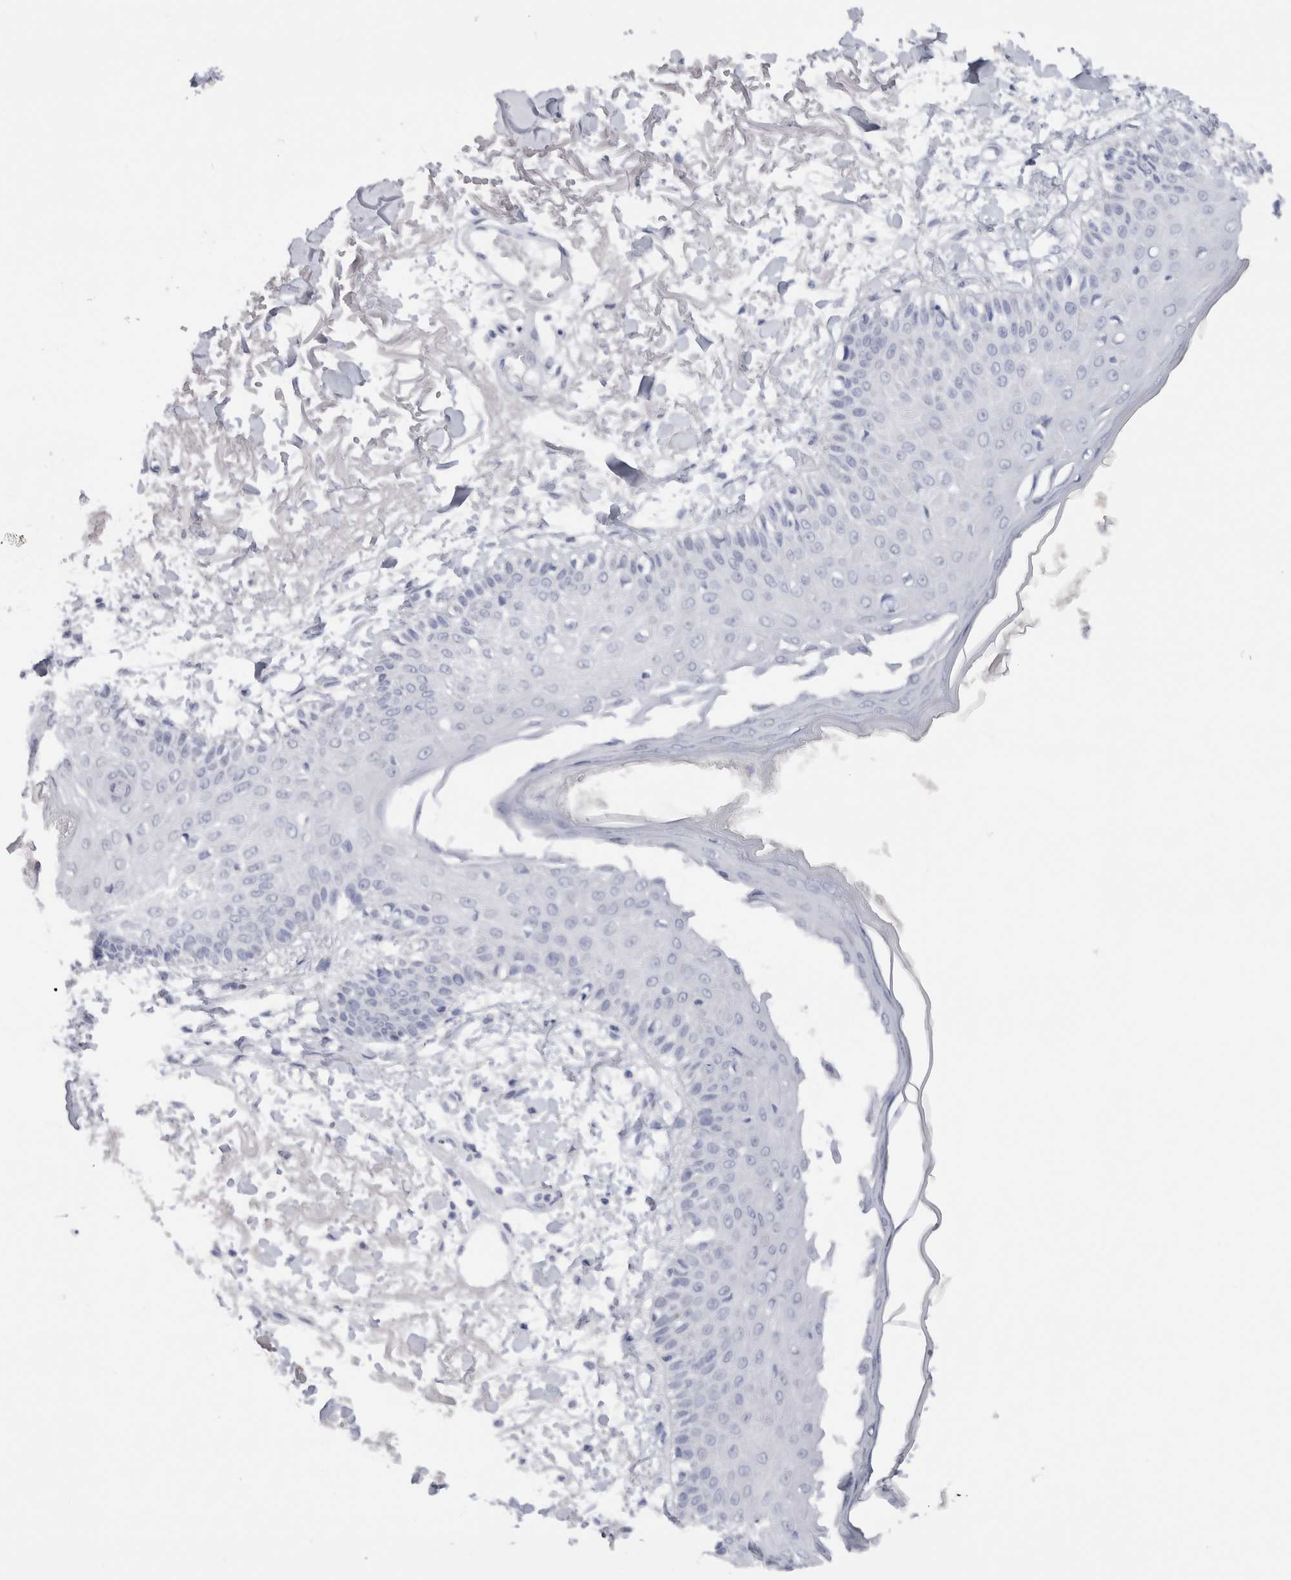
{"staining": {"intensity": "negative", "quantity": "none", "location": "none"}, "tissue": "skin", "cell_type": "Fibroblasts", "image_type": "normal", "snomed": [{"axis": "morphology", "description": "Normal tissue, NOS"}, {"axis": "morphology", "description": "Squamous cell carcinoma, NOS"}, {"axis": "topography", "description": "Skin"}, {"axis": "topography", "description": "Peripheral nerve tissue"}], "caption": "Fibroblasts show no significant protein staining in normal skin. (DAB immunohistochemistry (IHC), high magnification).", "gene": "C9orf50", "patient": {"sex": "male", "age": 83}}